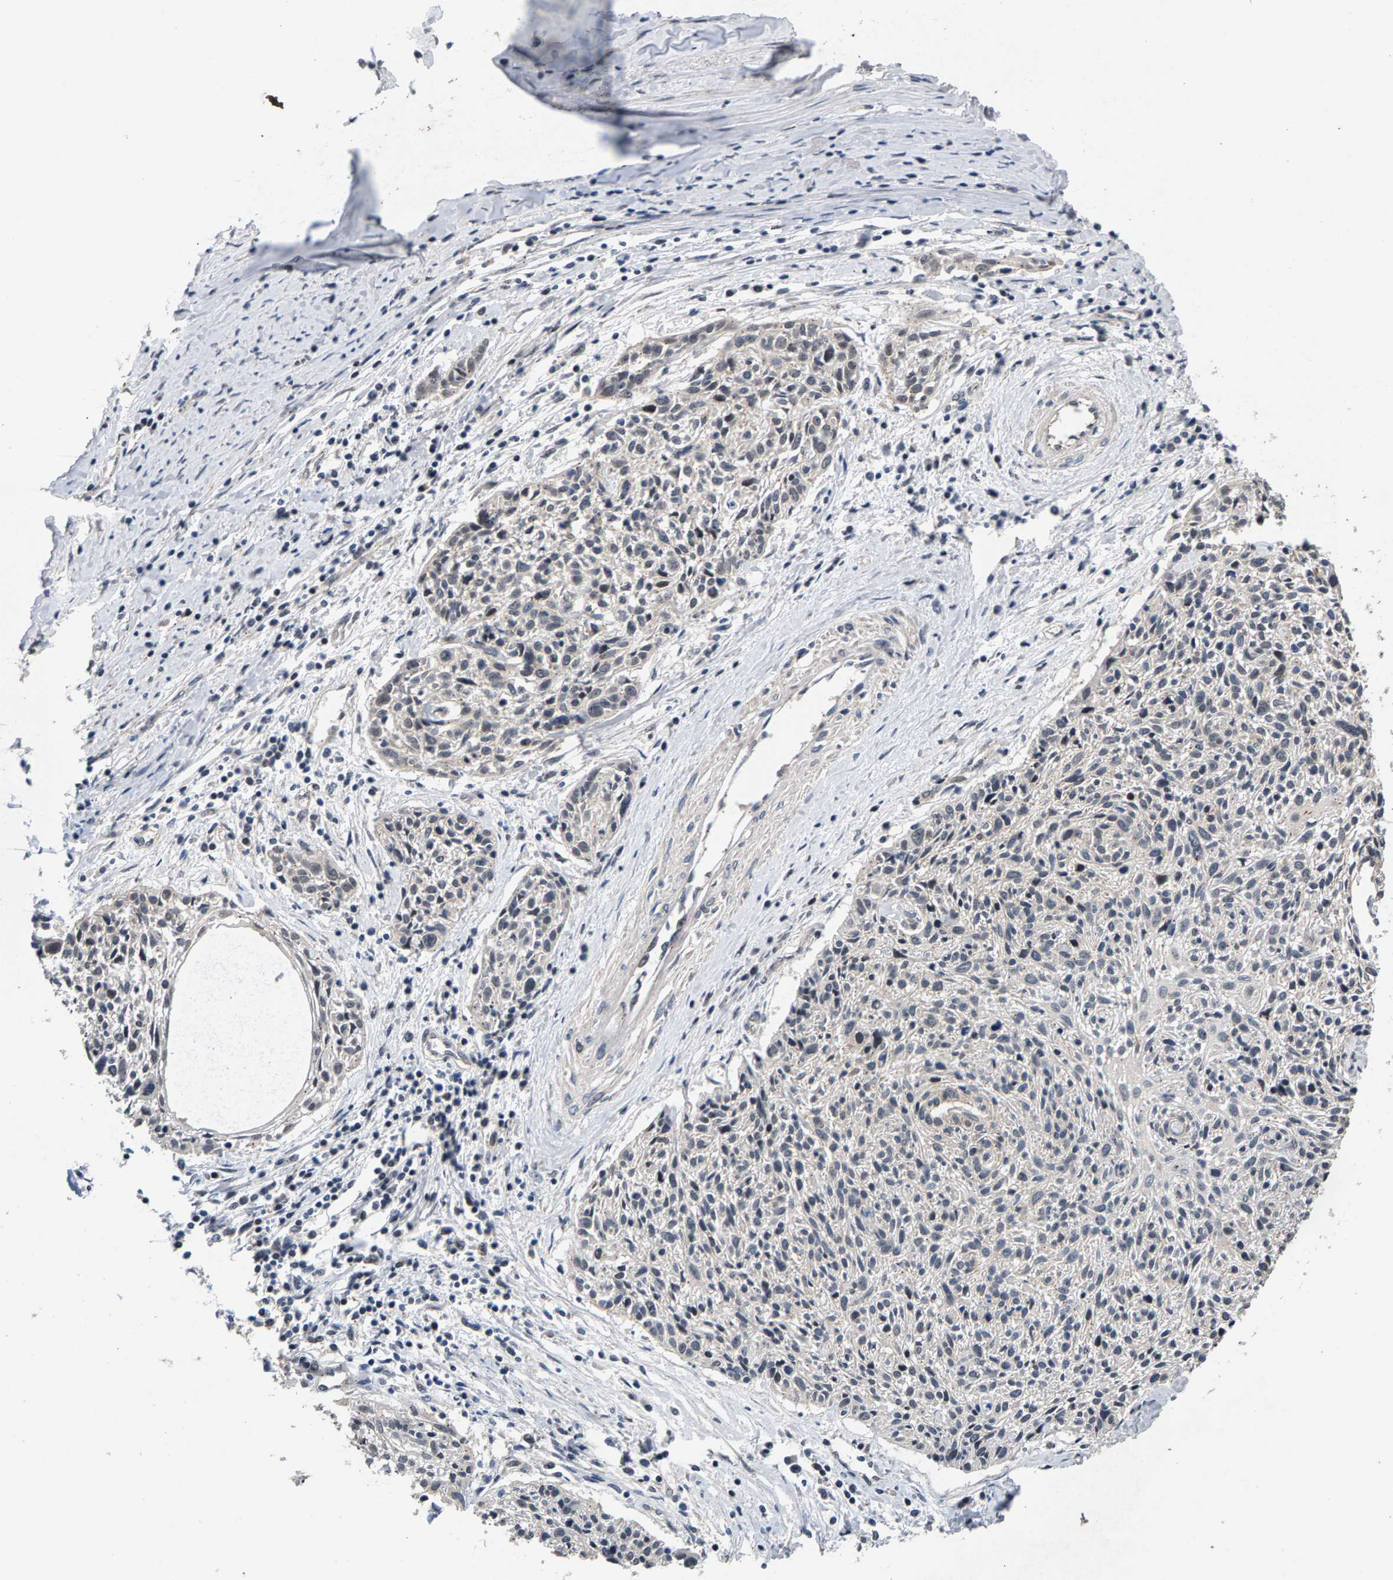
{"staining": {"intensity": "negative", "quantity": "none", "location": "none"}, "tissue": "cervical cancer", "cell_type": "Tumor cells", "image_type": "cancer", "snomed": [{"axis": "morphology", "description": "Squamous cell carcinoma, NOS"}, {"axis": "topography", "description": "Cervix"}], "caption": "Image shows no significant protein staining in tumor cells of cervical cancer.", "gene": "RBM33", "patient": {"sex": "female", "age": 51}}